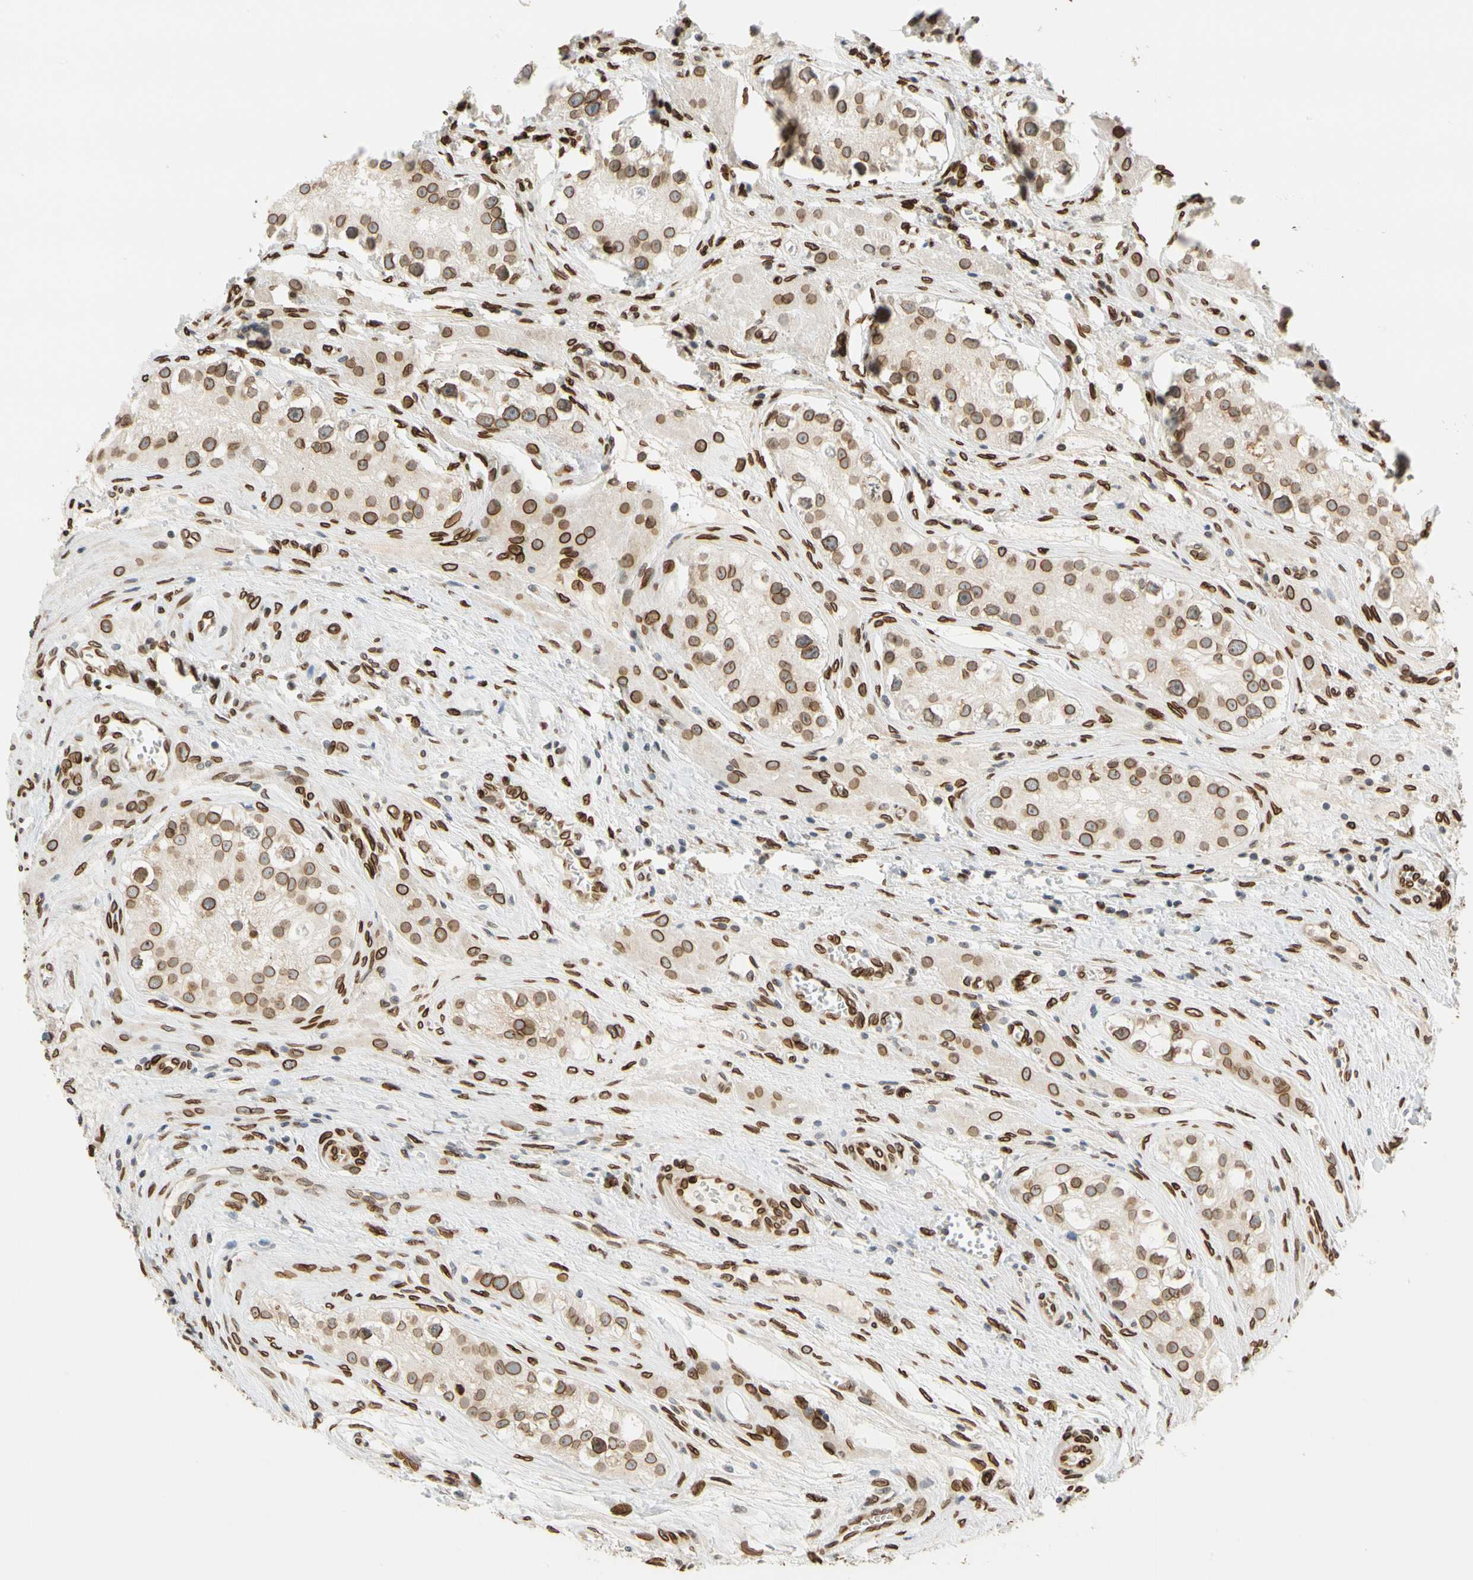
{"staining": {"intensity": "strong", "quantity": ">75%", "location": "cytoplasmic/membranous,nuclear"}, "tissue": "testis cancer", "cell_type": "Tumor cells", "image_type": "cancer", "snomed": [{"axis": "morphology", "description": "Carcinoma, Embryonal, NOS"}, {"axis": "topography", "description": "Testis"}], "caption": "High-power microscopy captured an immunohistochemistry micrograph of testis cancer, revealing strong cytoplasmic/membranous and nuclear positivity in about >75% of tumor cells.", "gene": "SUN1", "patient": {"sex": "male", "age": 28}}